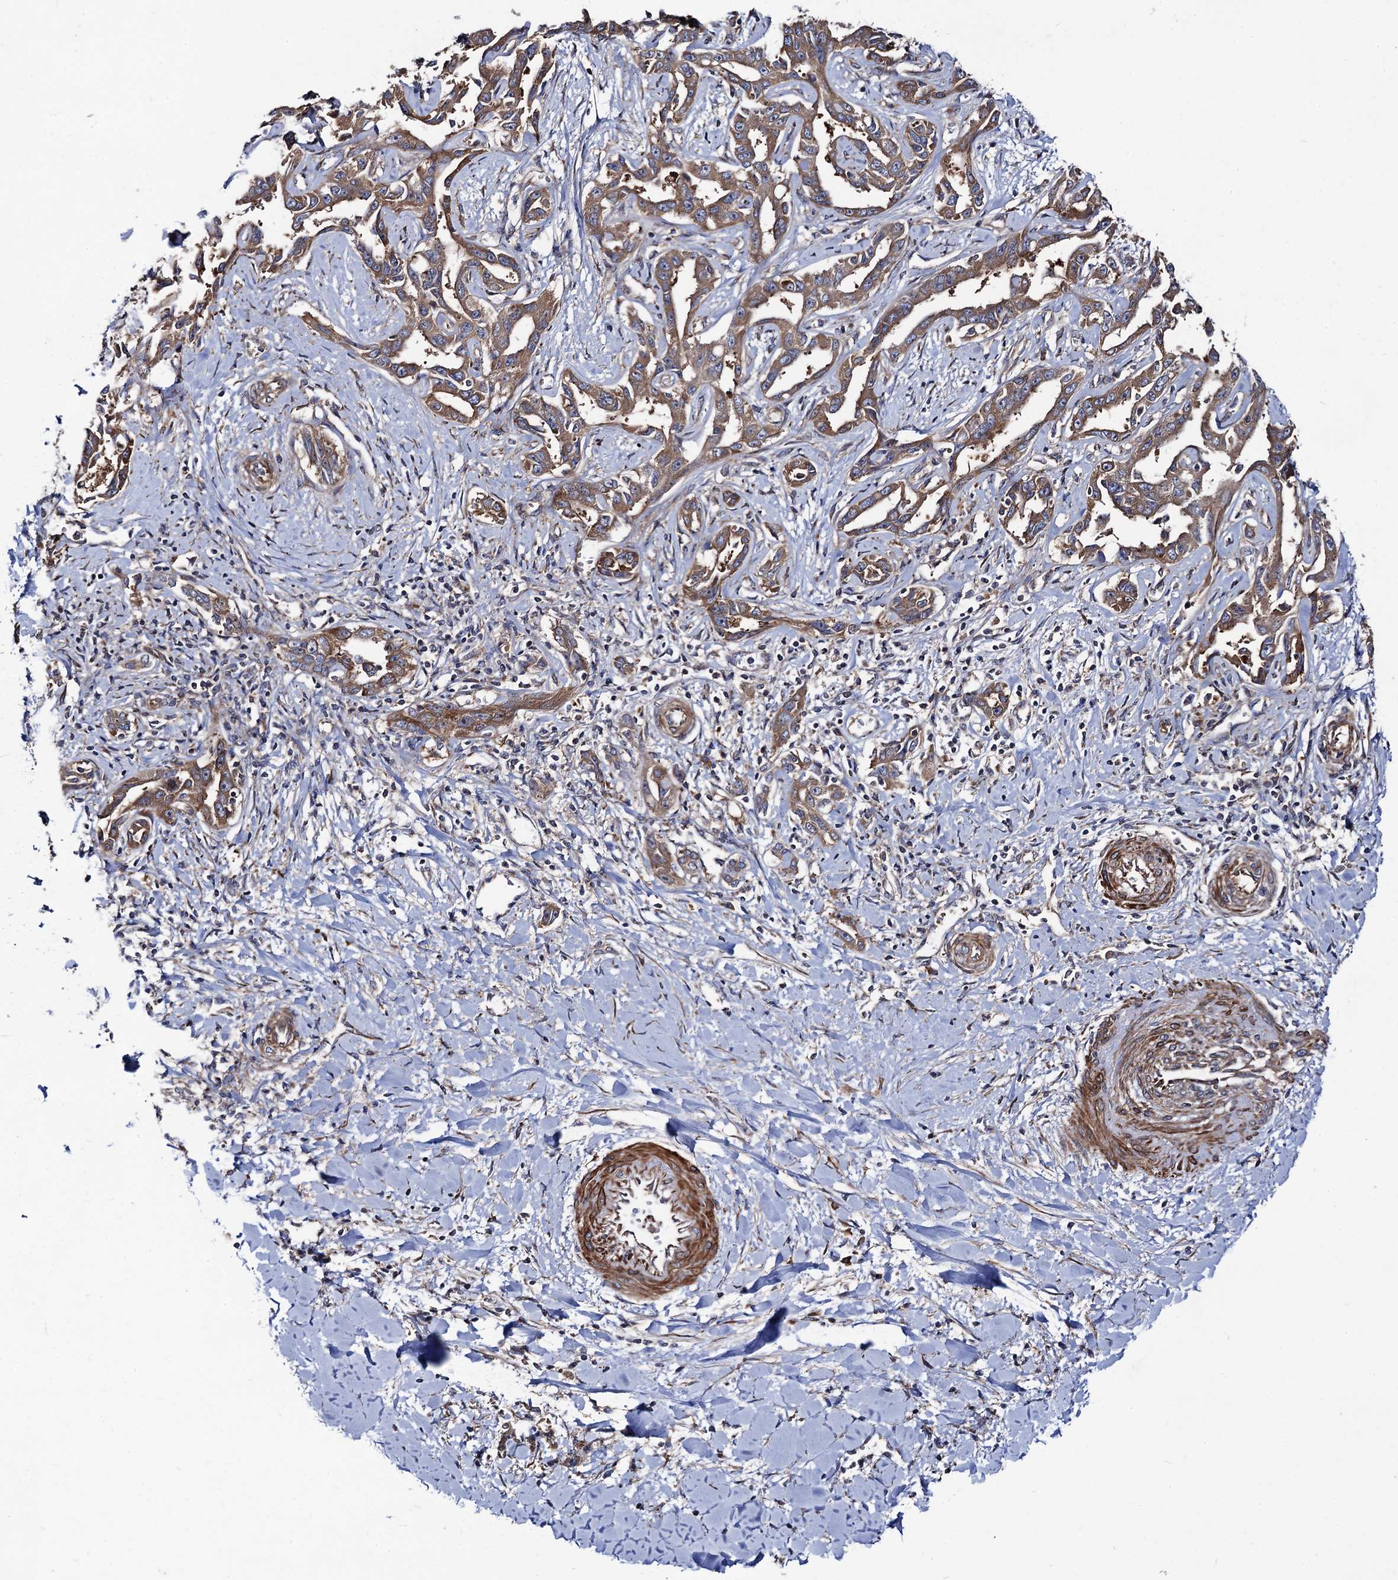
{"staining": {"intensity": "moderate", "quantity": ">75%", "location": "cytoplasmic/membranous"}, "tissue": "liver cancer", "cell_type": "Tumor cells", "image_type": "cancer", "snomed": [{"axis": "morphology", "description": "Cholangiocarcinoma"}, {"axis": "topography", "description": "Liver"}], "caption": "This micrograph demonstrates immunohistochemistry staining of human liver cancer, with medium moderate cytoplasmic/membranous positivity in about >75% of tumor cells.", "gene": "DYDC1", "patient": {"sex": "male", "age": 59}}